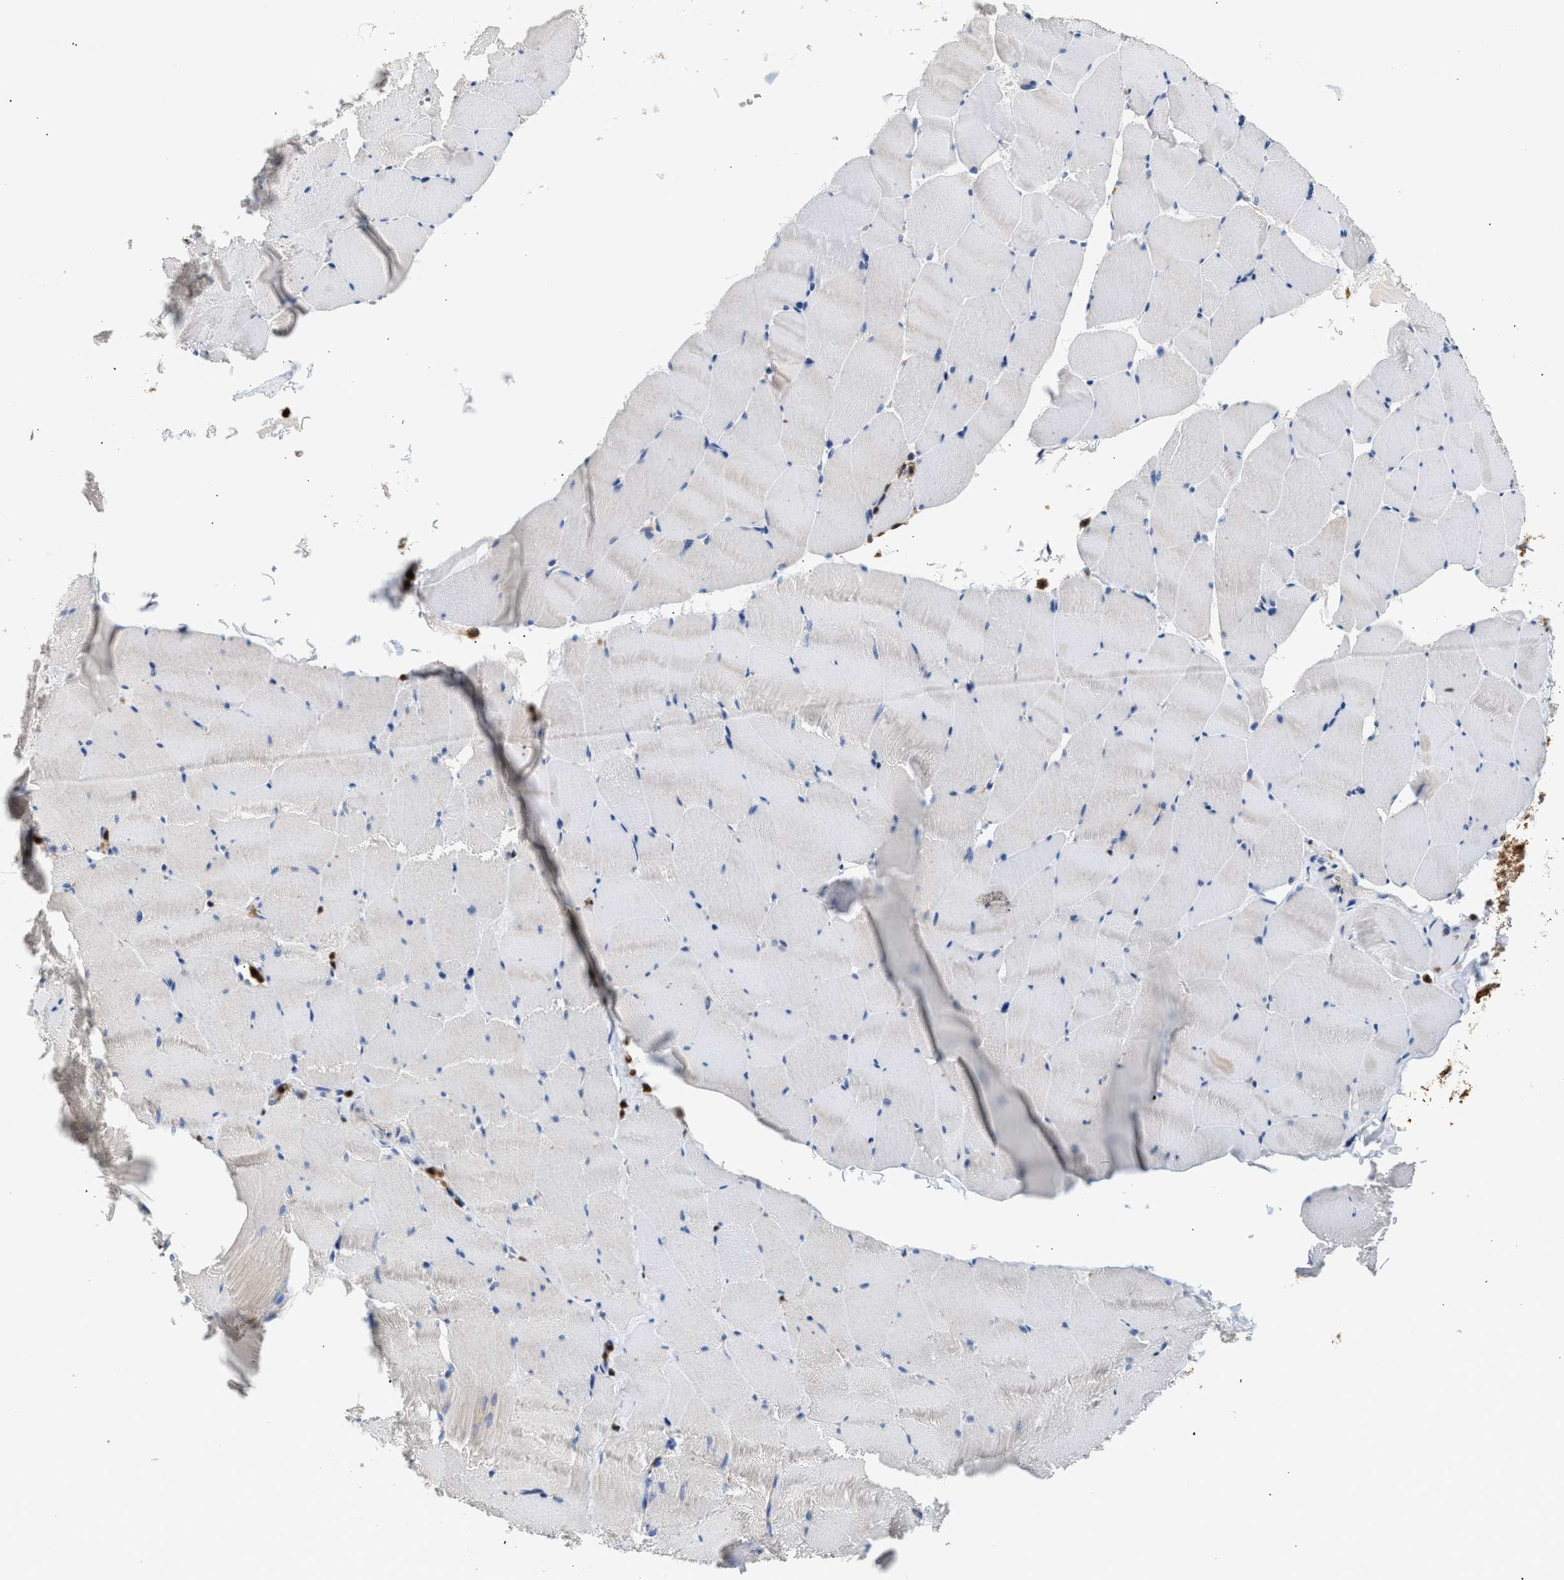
{"staining": {"intensity": "weak", "quantity": "25%-75%", "location": "cytoplasmic/membranous"}, "tissue": "skeletal muscle", "cell_type": "Myocytes", "image_type": "normal", "snomed": [{"axis": "morphology", "description": "Normal tissue, NOS"}, {"axis": "topography", "description": "Skeletal muscle"}], "caption": "Protein expression analysis of unremarkable skeletal muscle exhibits weak cytoplasmic/membranous expression in about 25%-75% of myocytes.", "gene": "RAB31", "patient": {"sex": "male", "age": 62}}